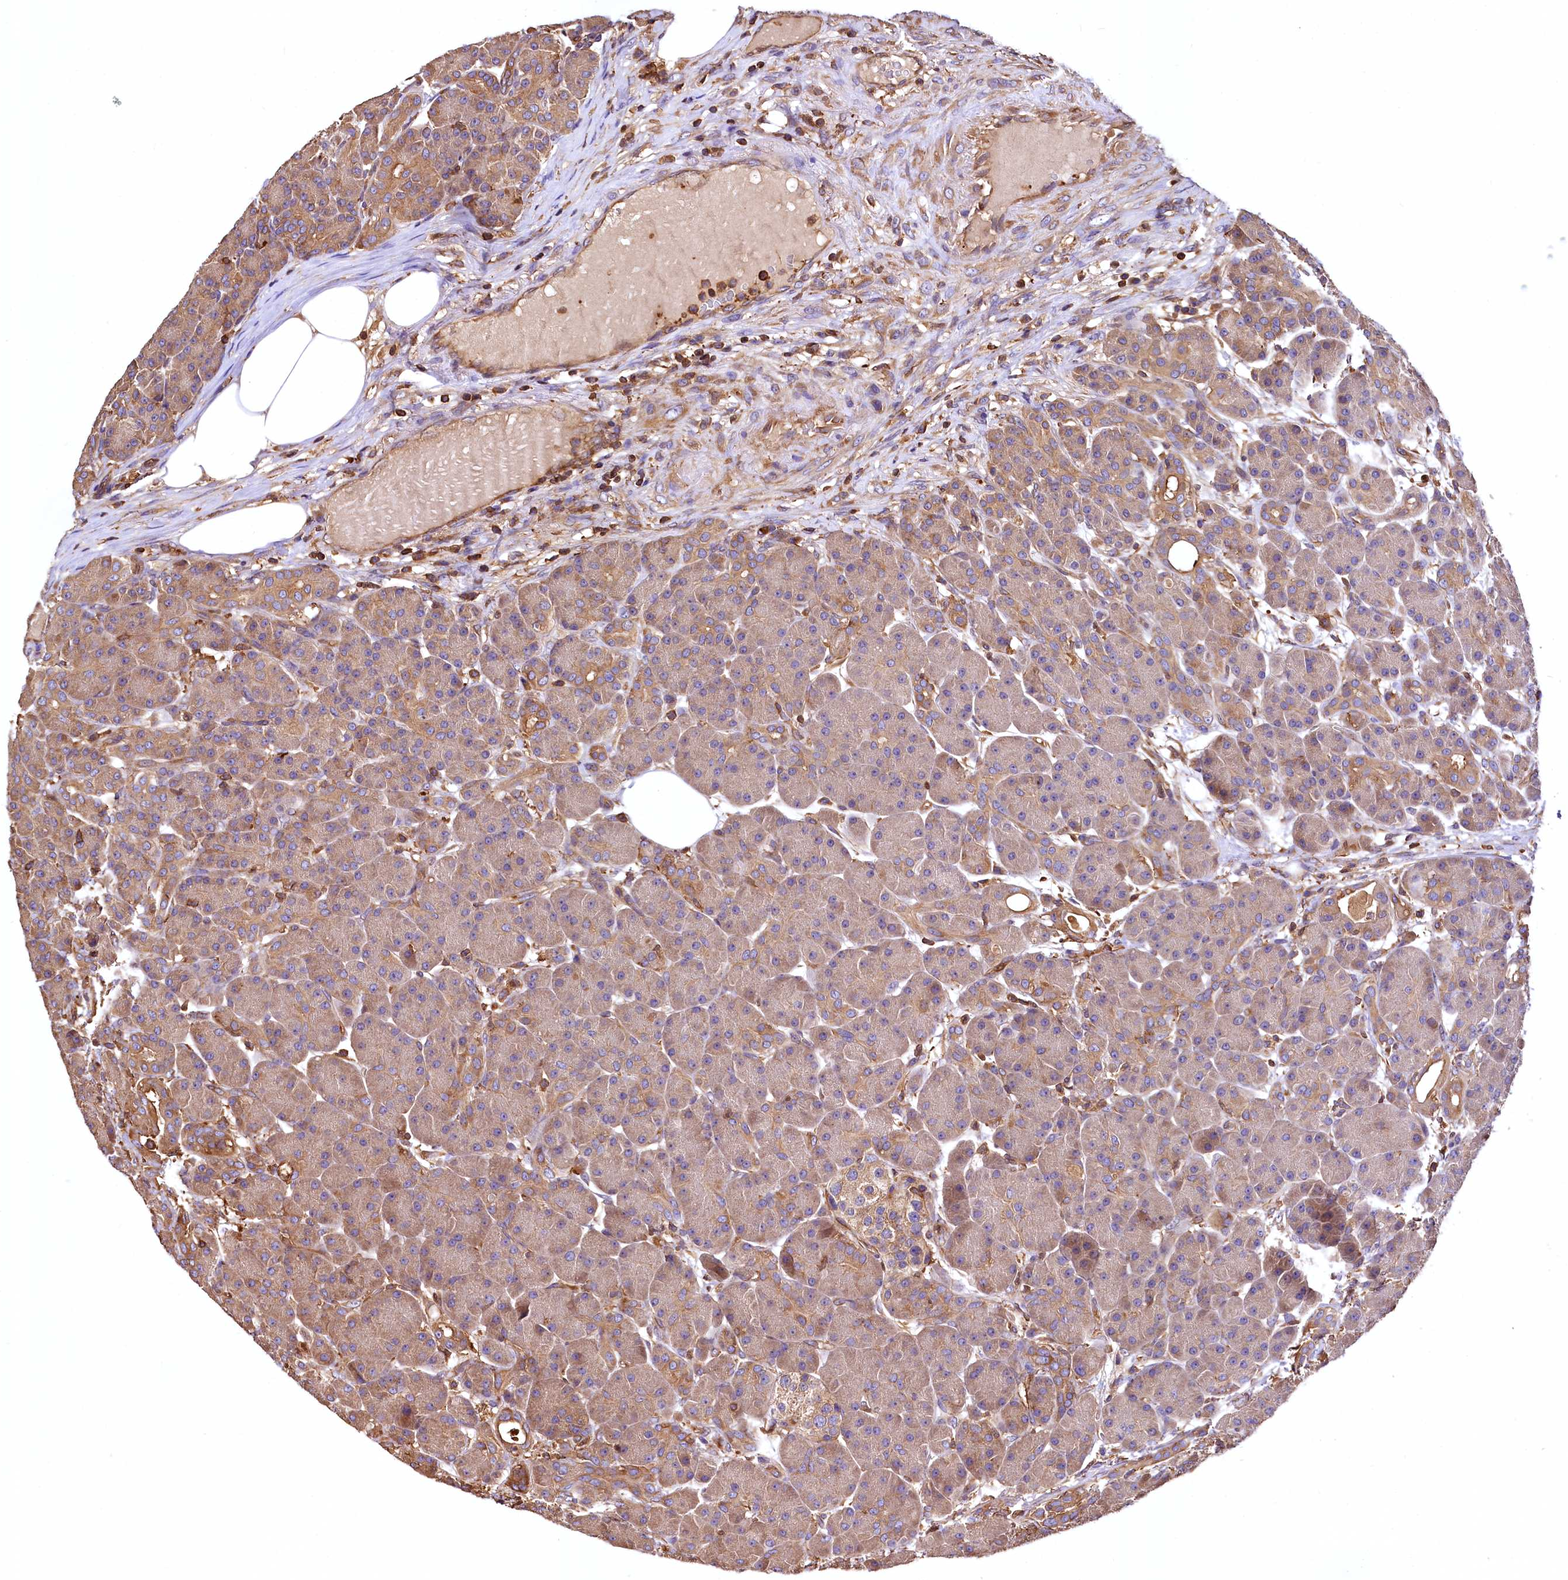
{"staining": {"intensity": "moderate", "quantity": "25%-75%", "location": "cytoplasmic/membranous"}, "tissue": "pancreas", "cell_type": "Exocrine glandular cells", "image_type": "normal", "snomed": [{"axis": "morphology", "description": "Normal tissue, NOS"}, {"axis": "topography", "description": "Pancreas"}], "caption": "Immunohistochemical staining of normal human pancreas demonstrates medium levels of moderate cytoplasmic/membranous positivity in about 25%-75% of exocrine glandular cells.", "gene": "RARS2", "patient": {"sex": "male", "age": 63}}